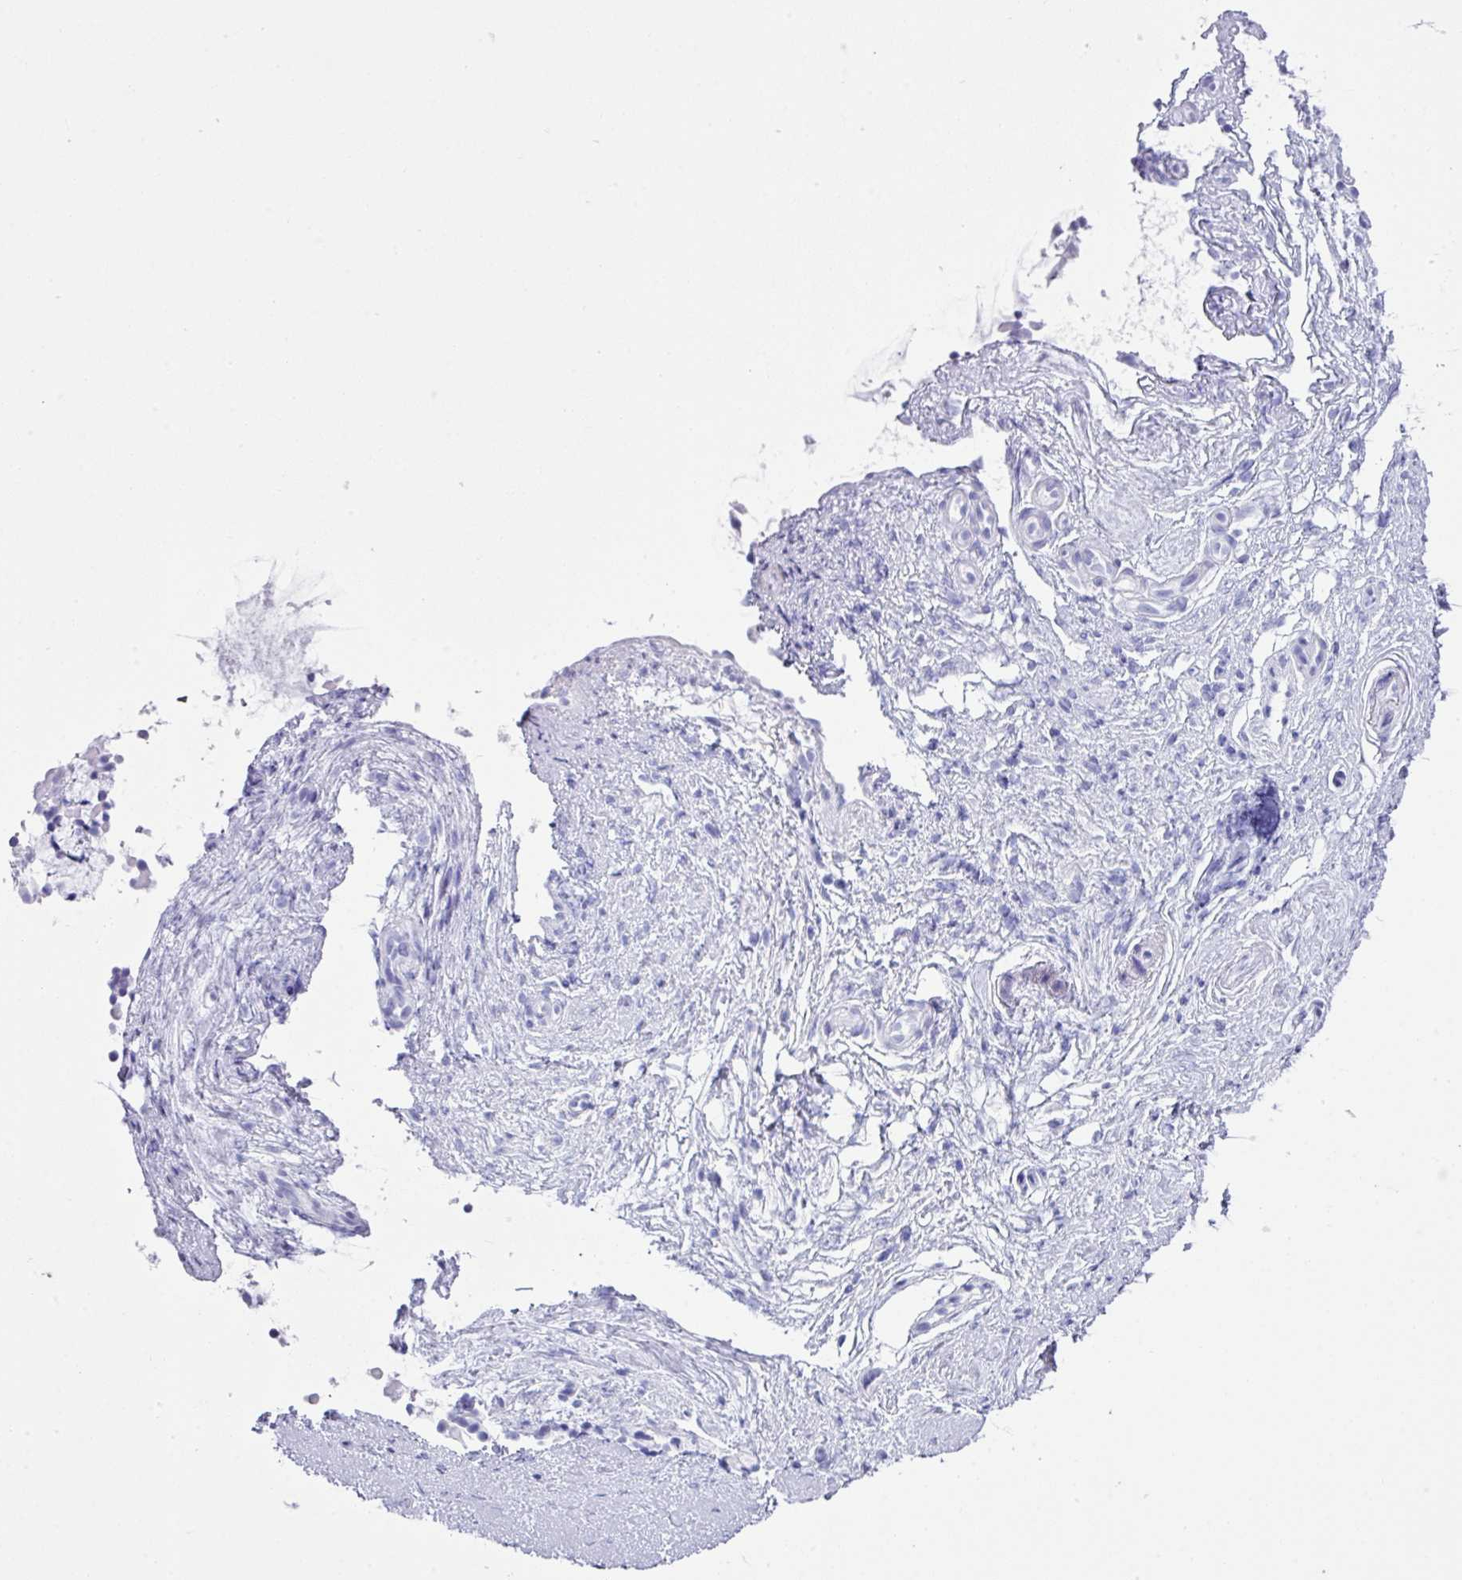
{"staining": {"intensity": "negative", "quantity": "none", "location": "none"}, "tissue": "nasopharynx", "cell_type": "Respiratory epithelial cells", "image_type": "normal", "snomed": [{"axis": "morphology", "description": "Normal tissue, NOS"}, {"axis": "topography", "description": "Nasopharynx"}], "caption": "A micrograph of human nasopharynx is negative for staining in respiratory epithelial cells. (Stains: DAB (3,3'-diaminobenzidine) immunohistochemistry (IHC) with hematoxylin counter stain, Microscopy: brightfield microscopy at high magnification).", "gene": "ABCC5", "patient": {"sex": "male", "age": 63}}